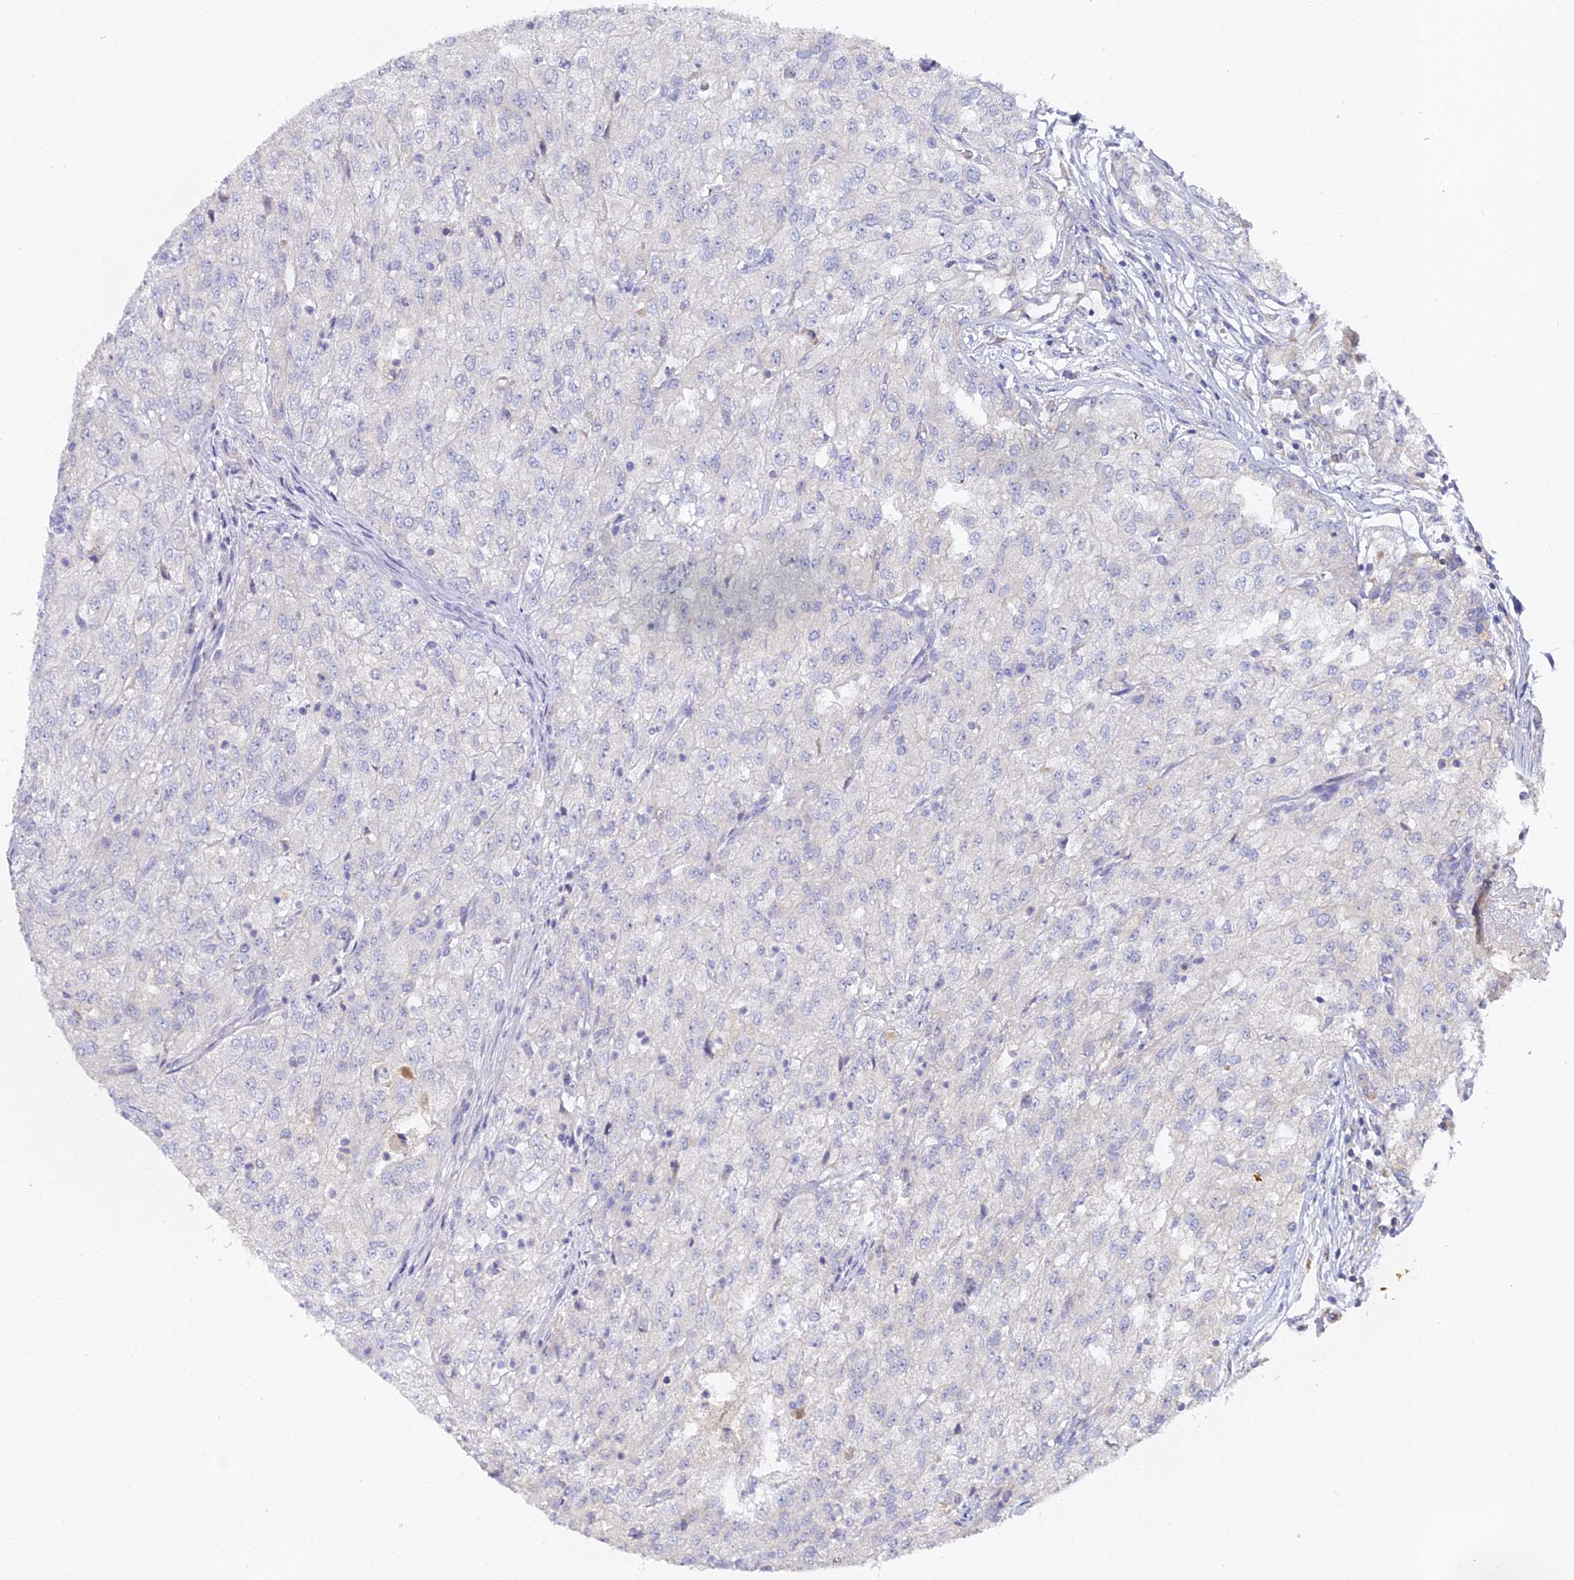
{"staining": {"intensity": "negative", "quantity": "none", "location": "none"}, "tissue": "renal cancer", "cell_type": "Tumor cells", "image_type": "cancer", "snomed": [{"axis": "morphology", "description": "Adenocarcinoma, NOS"}, {"axis": "topography", "description": "Kidney"}], "caption": "This photomicrograph is of renal cancer stained with IHC to label a protein in brown with the nuclei are counter-stained blue. There is no positivity in tumor cells.", "gene": "DONSON", "patient": {"sex": "female", "age": 54}}